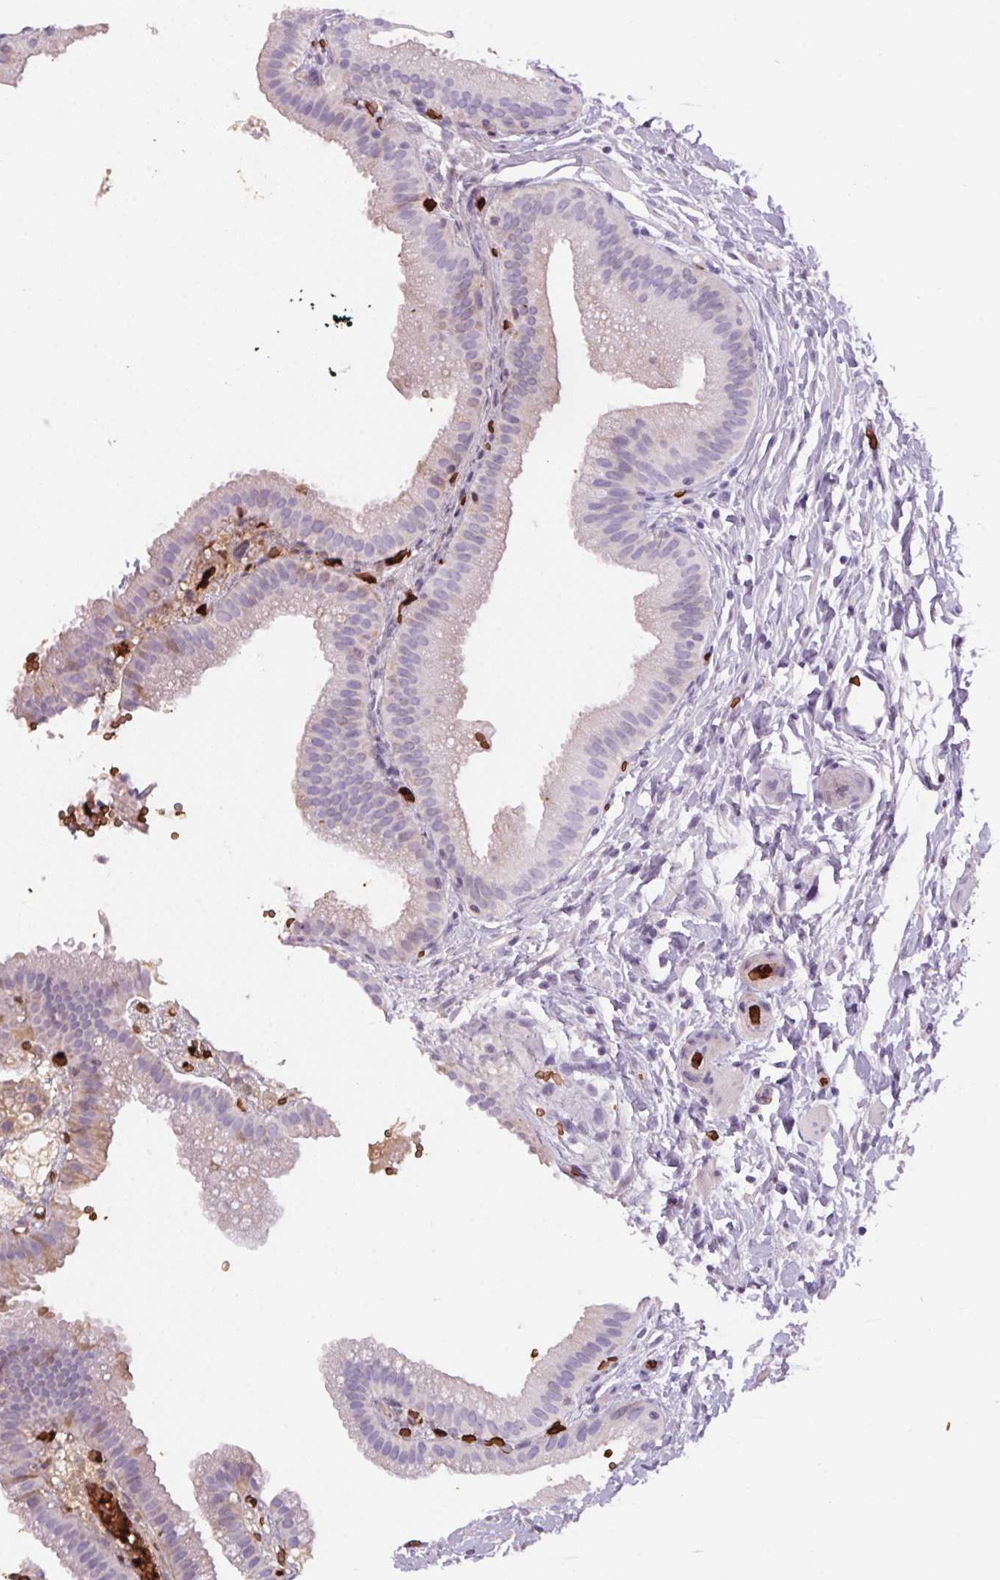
{"staining": {"intensity": "negative", "quantity": "none", "location": "none"}, "tissue": "gallbladder", "cell_type": "Glandular cells", "image_type": "normal", "snomed": [{"axis": "morphology", "description": "Normal tissue, NOS"}, {"axis": "topography", "description": "Gallbladder"}], "caption": "Benign gallbladder was stained to show a protein in brown. There is no significant staining in glandular cells.", "gene": "HBQ1", "patient": {"sex": "female", "age": 63}}